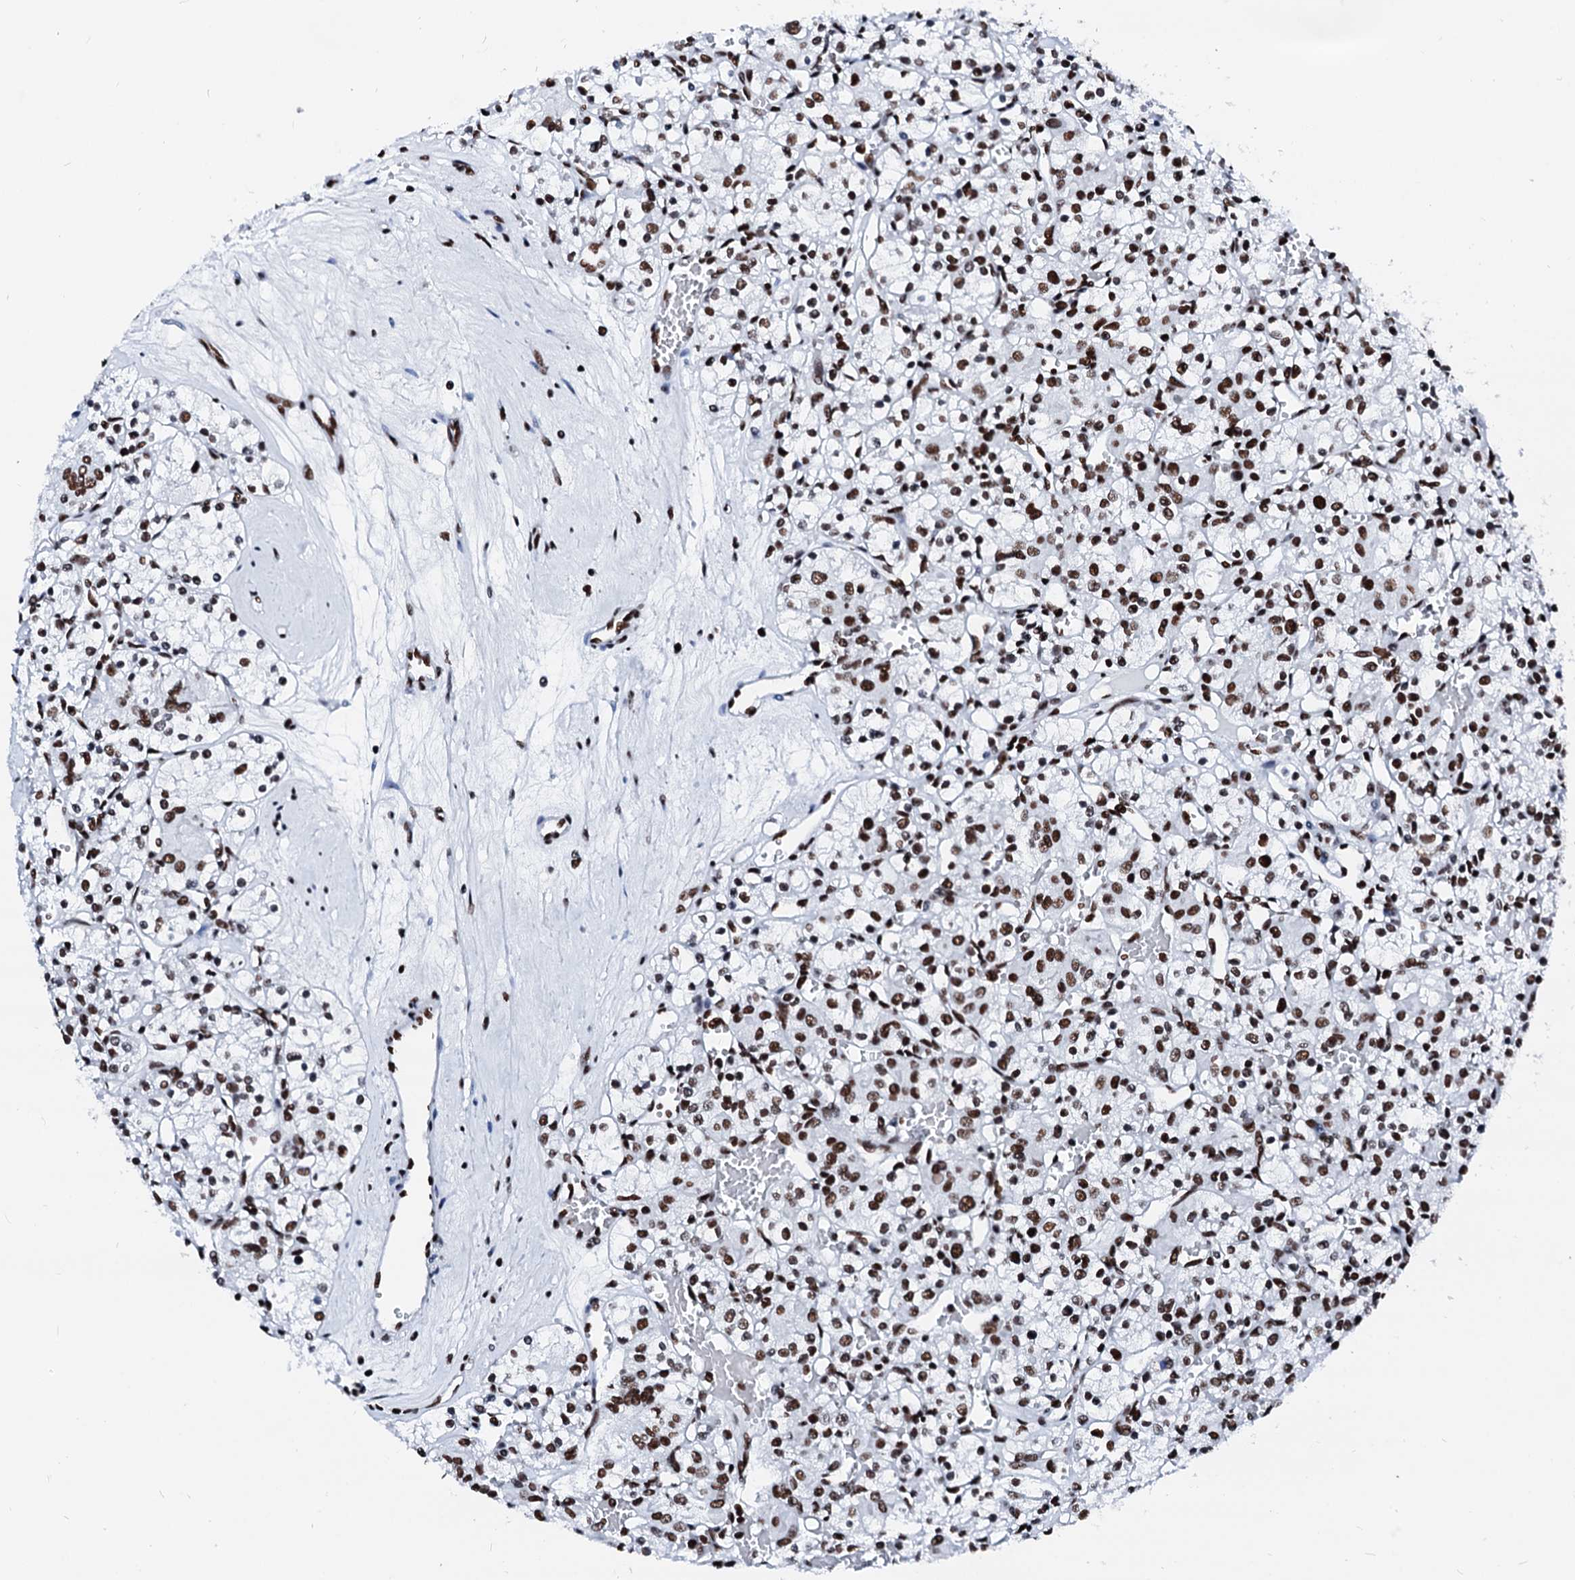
{"staining": {"intensity": "moderate", "quantity": ">75%", "location": "nuclear"}, "tissue": "renal cancer", "cell_type": "Tumor cells", "image_type": "cancer", "snomed": [{"axis": "morphology", "description": "Adenocarcinoma, NOS"}, {"axis": "topography", "description": "Kidney"}], "caption": "IHC micrograph of neoplastic tissue: adenocarcinoma (renal) stained using IHC exhibits medium levels of moderate protein expression localized specifically in the nuclear of tumor cells, appearing as a nuclear brown color.", "gene": "RALY", "patient": {"sex": "female", "age": 59}}